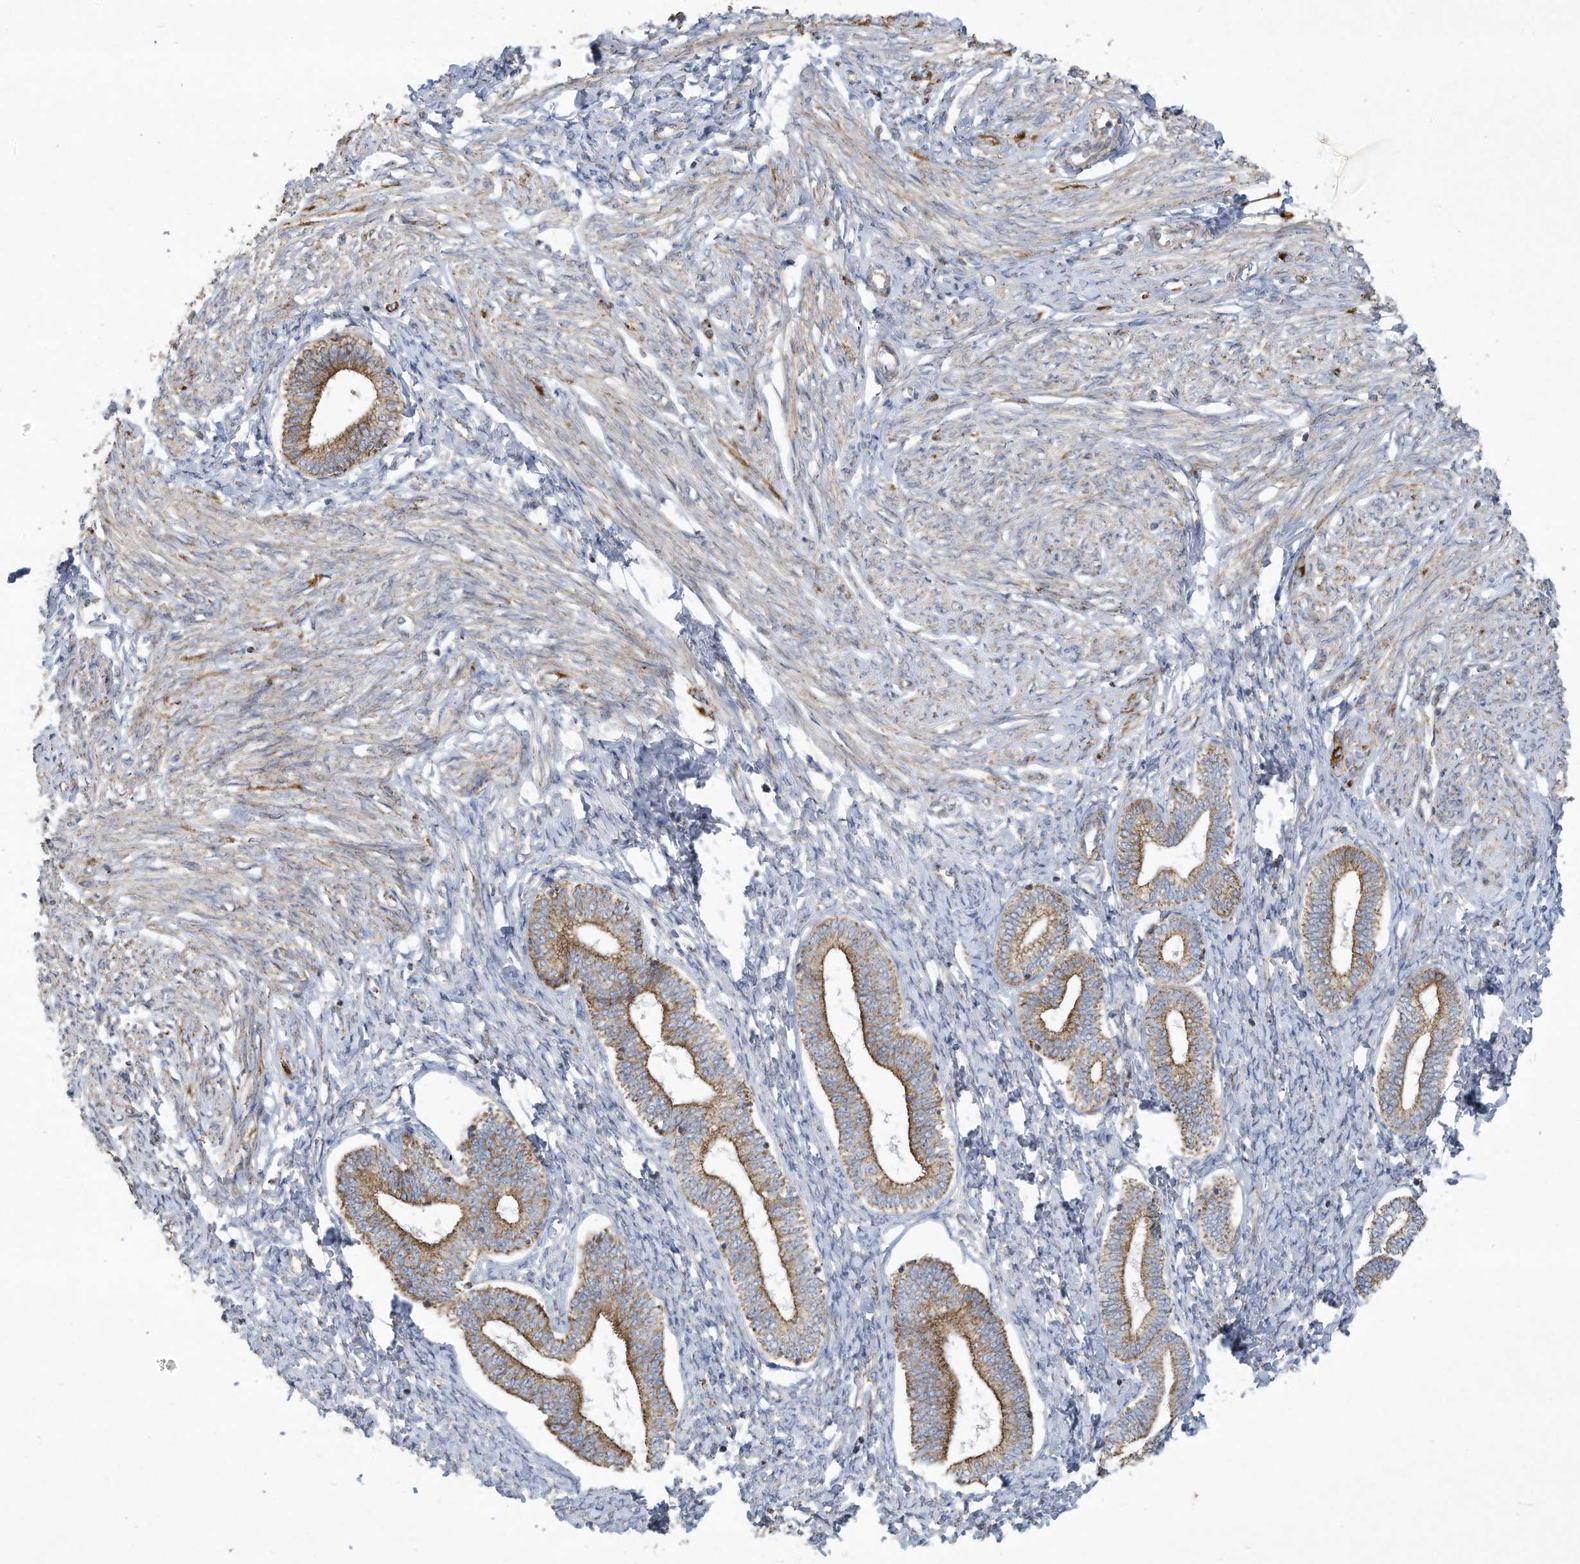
{"staining": {"intensity": "negative", "quantity": "none", "location": "none"}, "tissue": "endometrium", "cell_type": "Cells in endometrial stroma", "image_type": "normal", "snomed": [{"axis": "morphology", "description": "Normal tissue, NOS"}, {"axis": "topography", "description": "Endometrium"}], "caption": "Immunohistochemistry (IHC) image of unremarkable human endometrium stained for a protein (brown), which reveals no positivity in cells in endometrial stroma.", "gene": "C2orf74", "patient": {"sex": "female", "age": 72}}